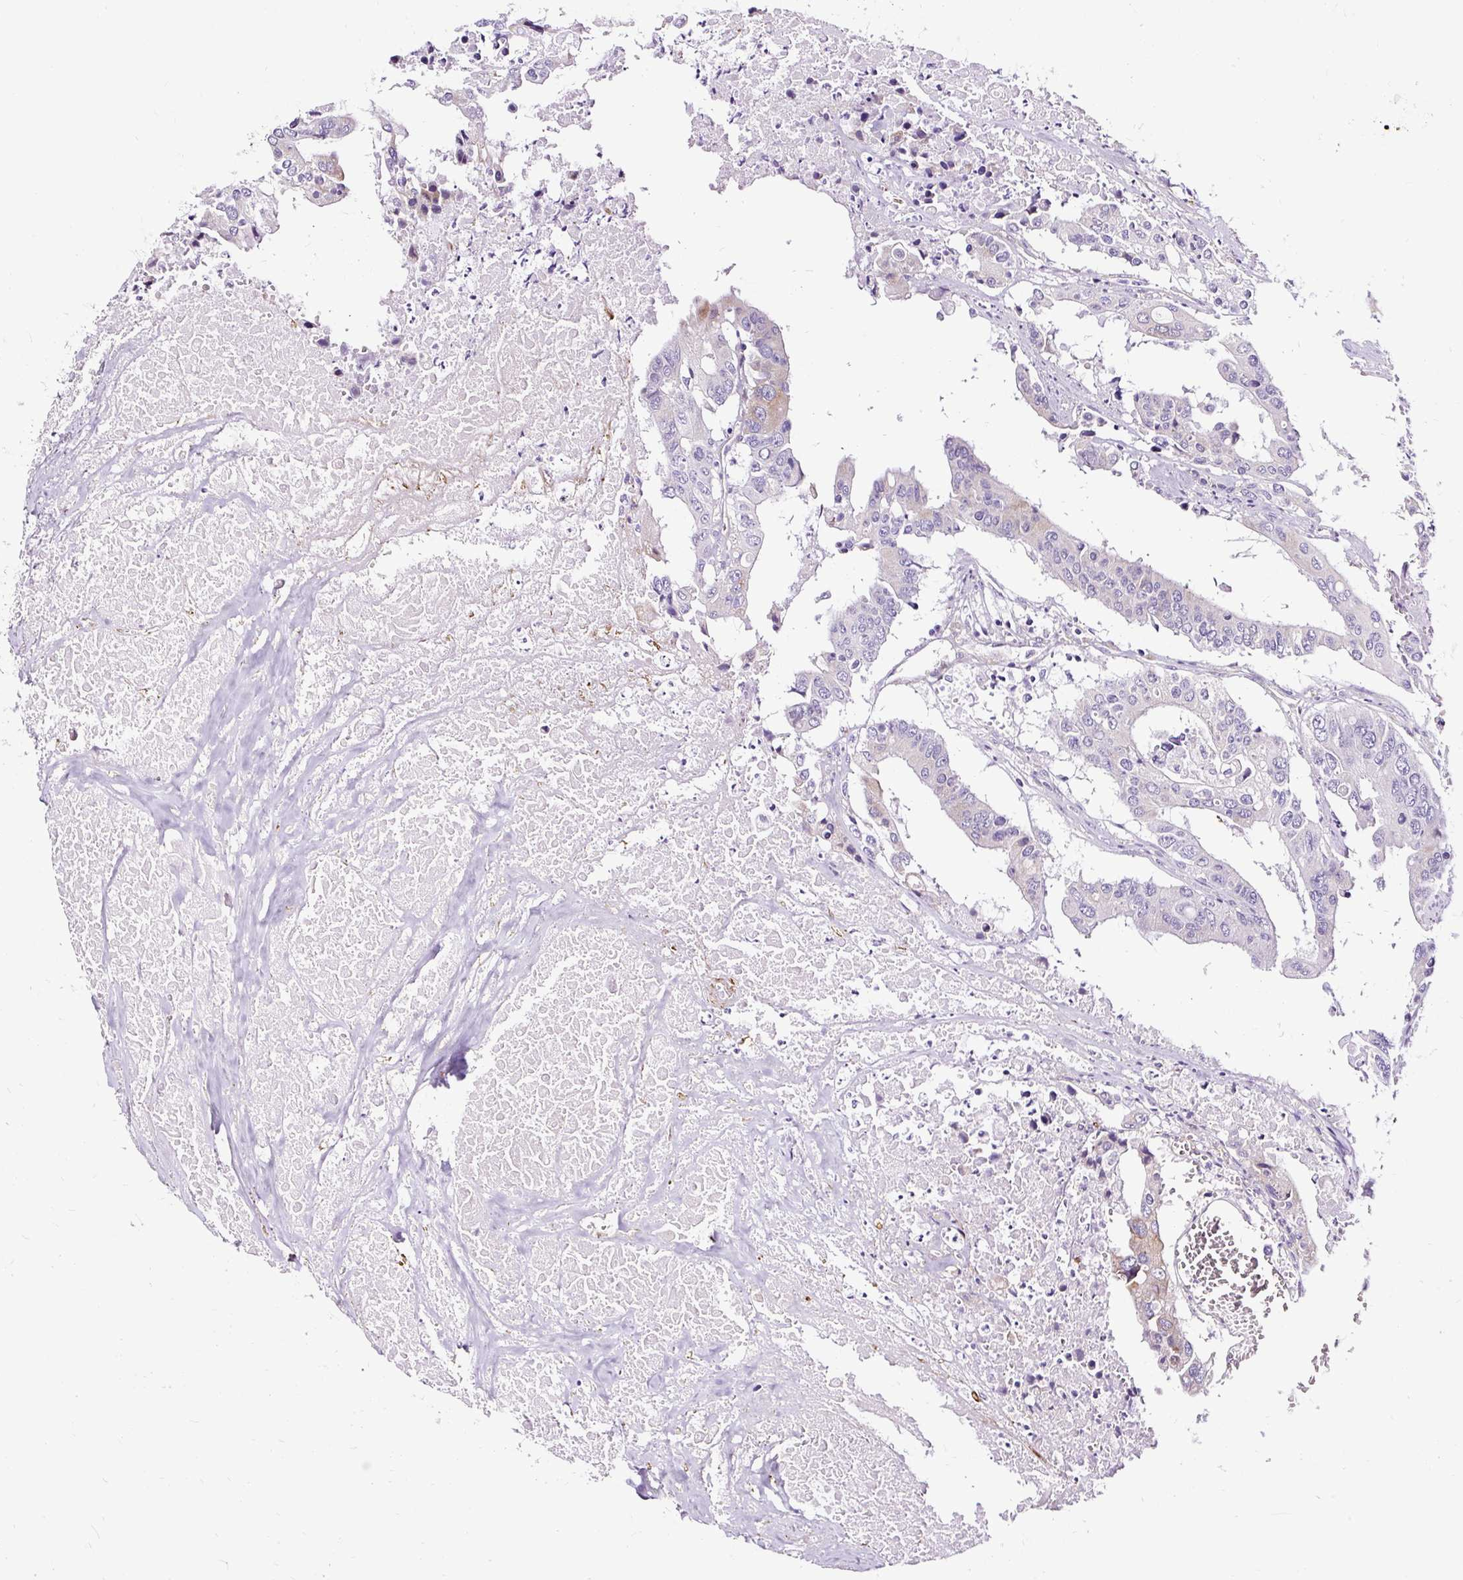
{"staining": {"intensity": "negative", "quantity": "none", "location": "none"}, "tissue": "colorectal cancer", "cell_type": "Tumor cells", "image_type": "cancer", "snomed": [{"axis": "morphology", "description": "Adenocarcinoma, NOS"}, {"axis": "topography", "description": "Colon"}], "caption": "Immunohistochemical staining of human colorectal cancer (adenocarcinoma) demonstrates no significant positivity in tumor cells. (Brightfield microscopy of DAB (3,3'-diaminobenzidine) IHC at high magnification).", "gene": "SLC7A8", "patient": {"sex": "male", "age": 77}}